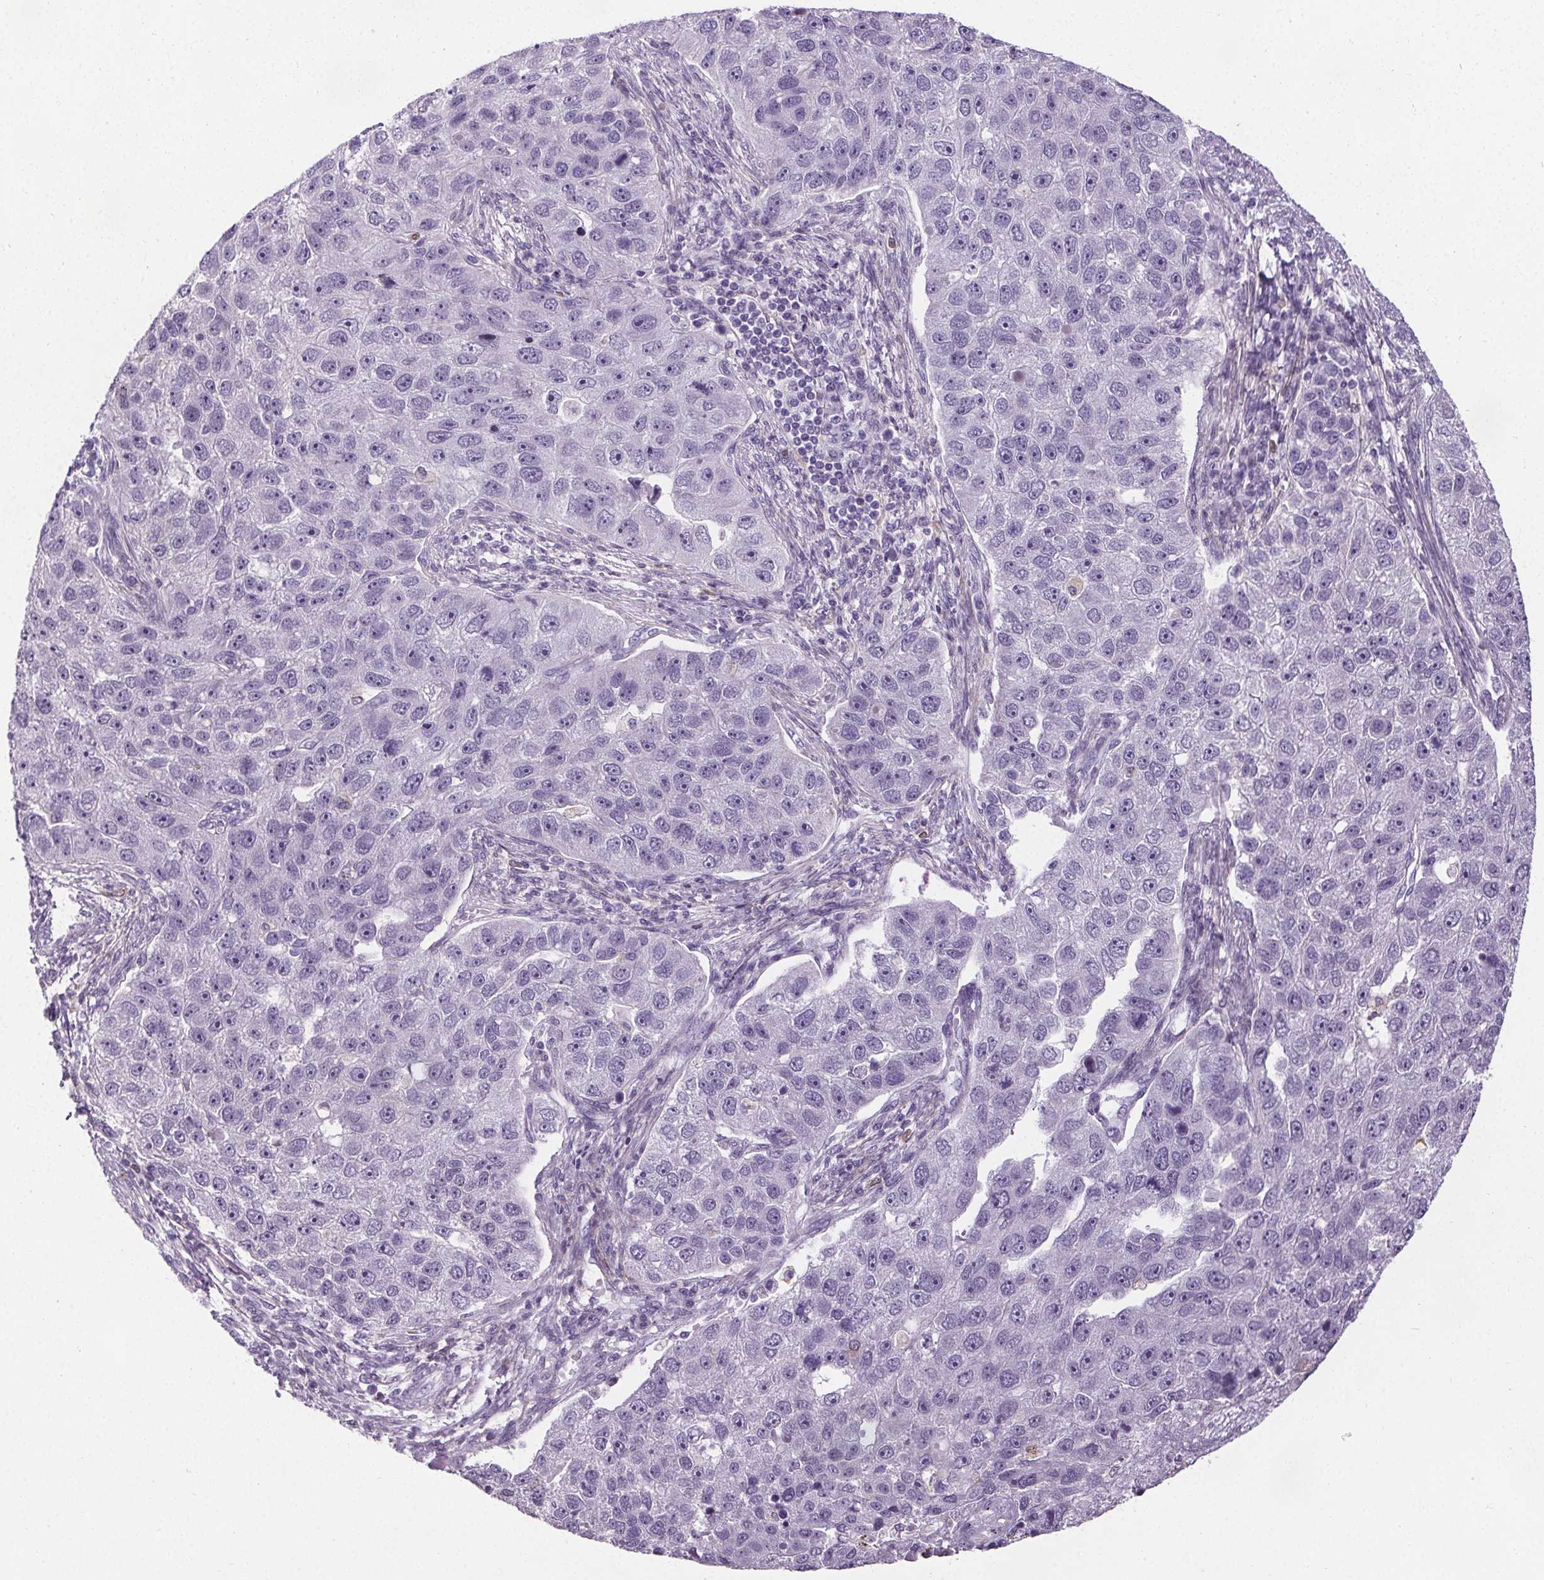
{"staining": {"intensity": "negative", "quantity": "none", "location": "none"}, "tissue": "pancreatic cancer", "cell_type": "Tumor cells", "image_type": "cancer", "snomed": [{"axis": "morphology", "description": "Adenocarcinoma, NOS"}, {"axis": "topography", "description": "Pancreas"}], "caption": "The image displays no staining of tumor cells in pancreatic adenocarcinoma.", "gene": "TMEM240", "patient": {"sex": "female", "age": 61}}